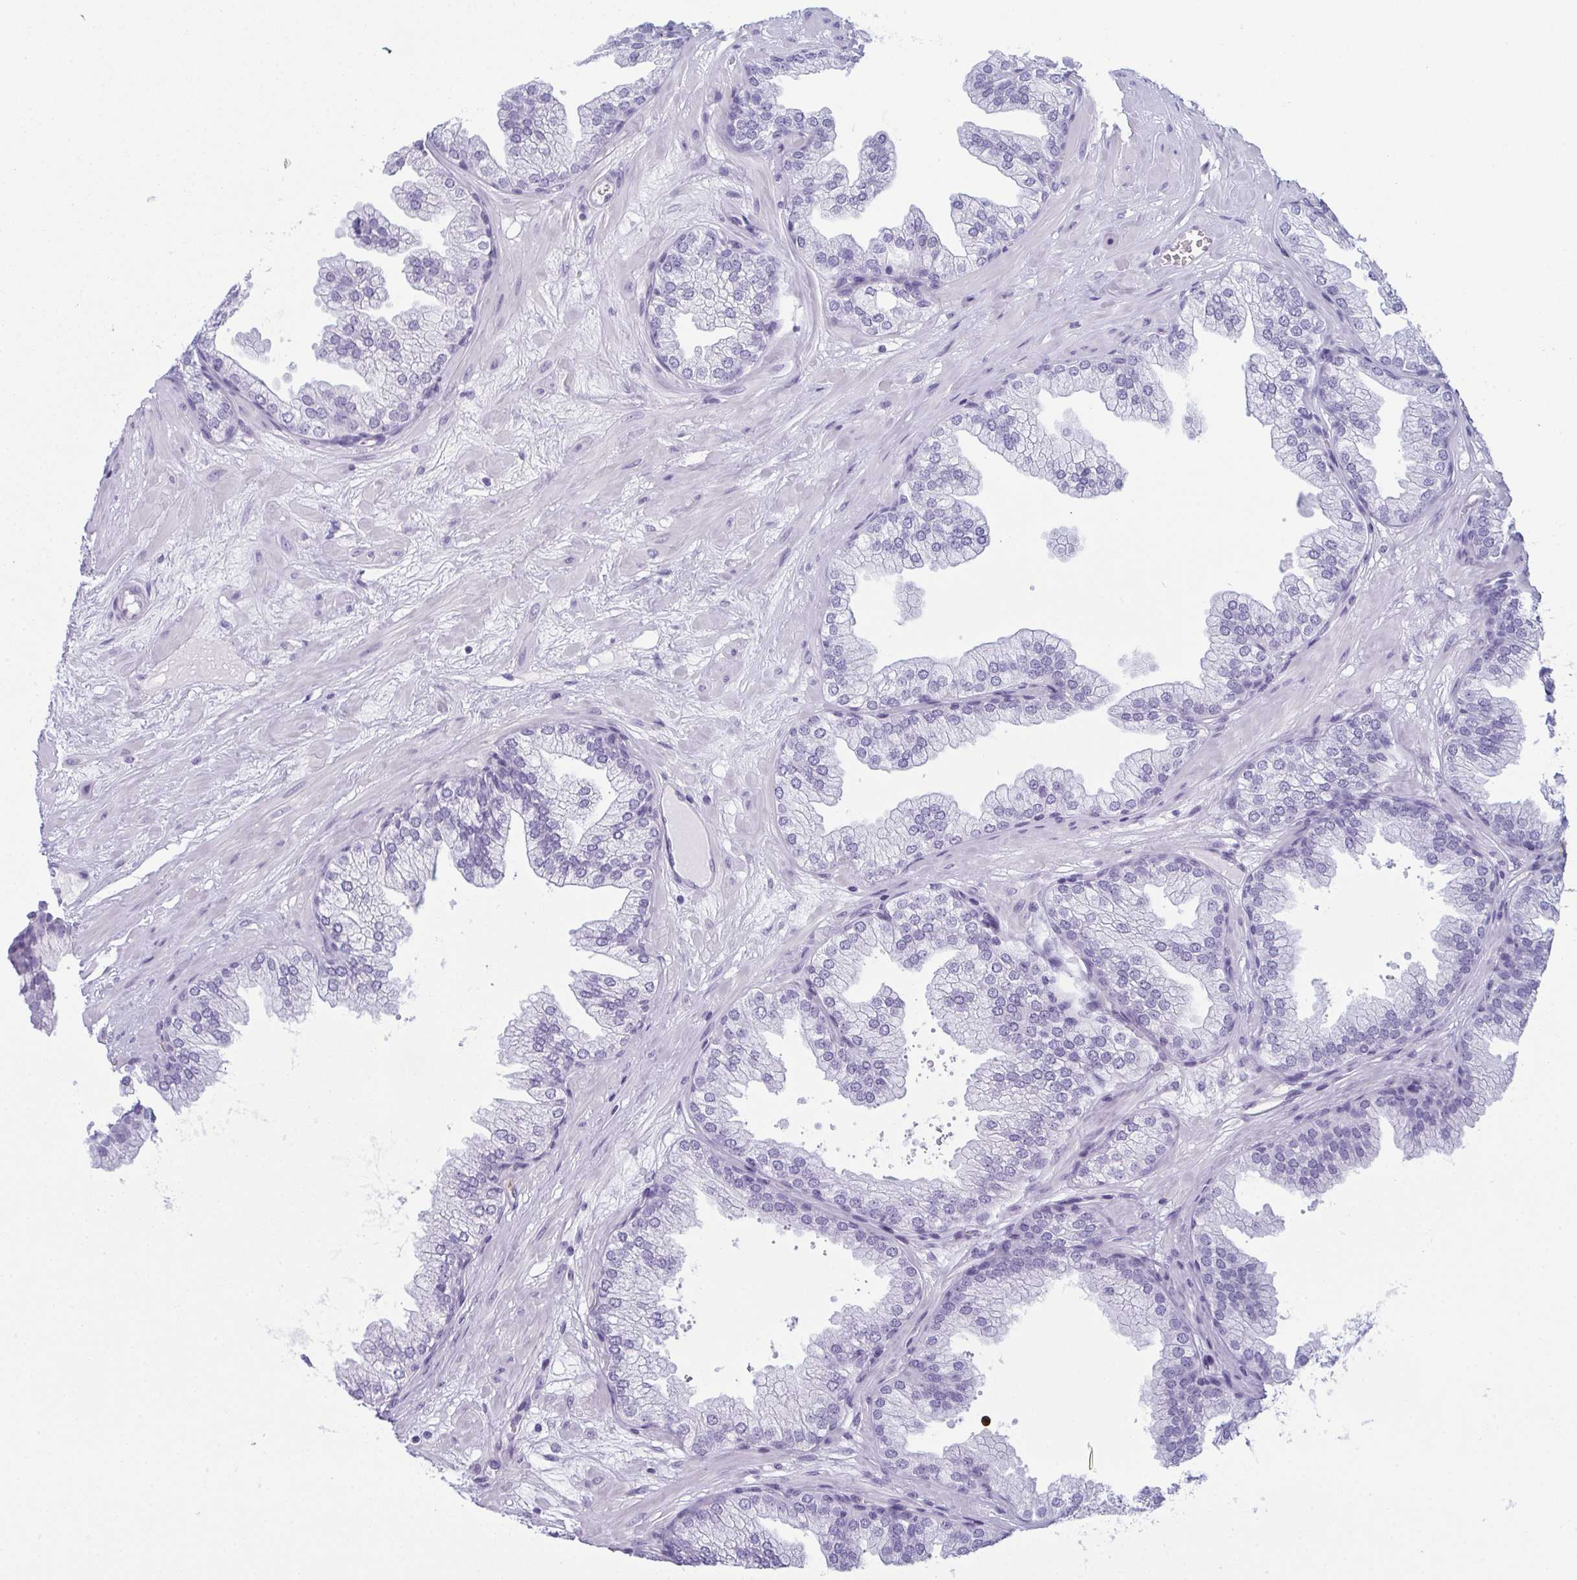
{"staining": {"intensity": "negative", "quantity": "none", "location": "none"}, "tissue": "prostate", "cell_type": "Glandular cells", "image_type": "normal", "snomed": [{"axis": "morphology", "description": "Normal tissue, NOS"}, {"axis": "topography", "description": "Prostate"}], "caption": "Glandular cells show no significant protein staining in unremarkable prostate.", "gene": "CDA", "patient": {"sex": "male", "age": 37}}